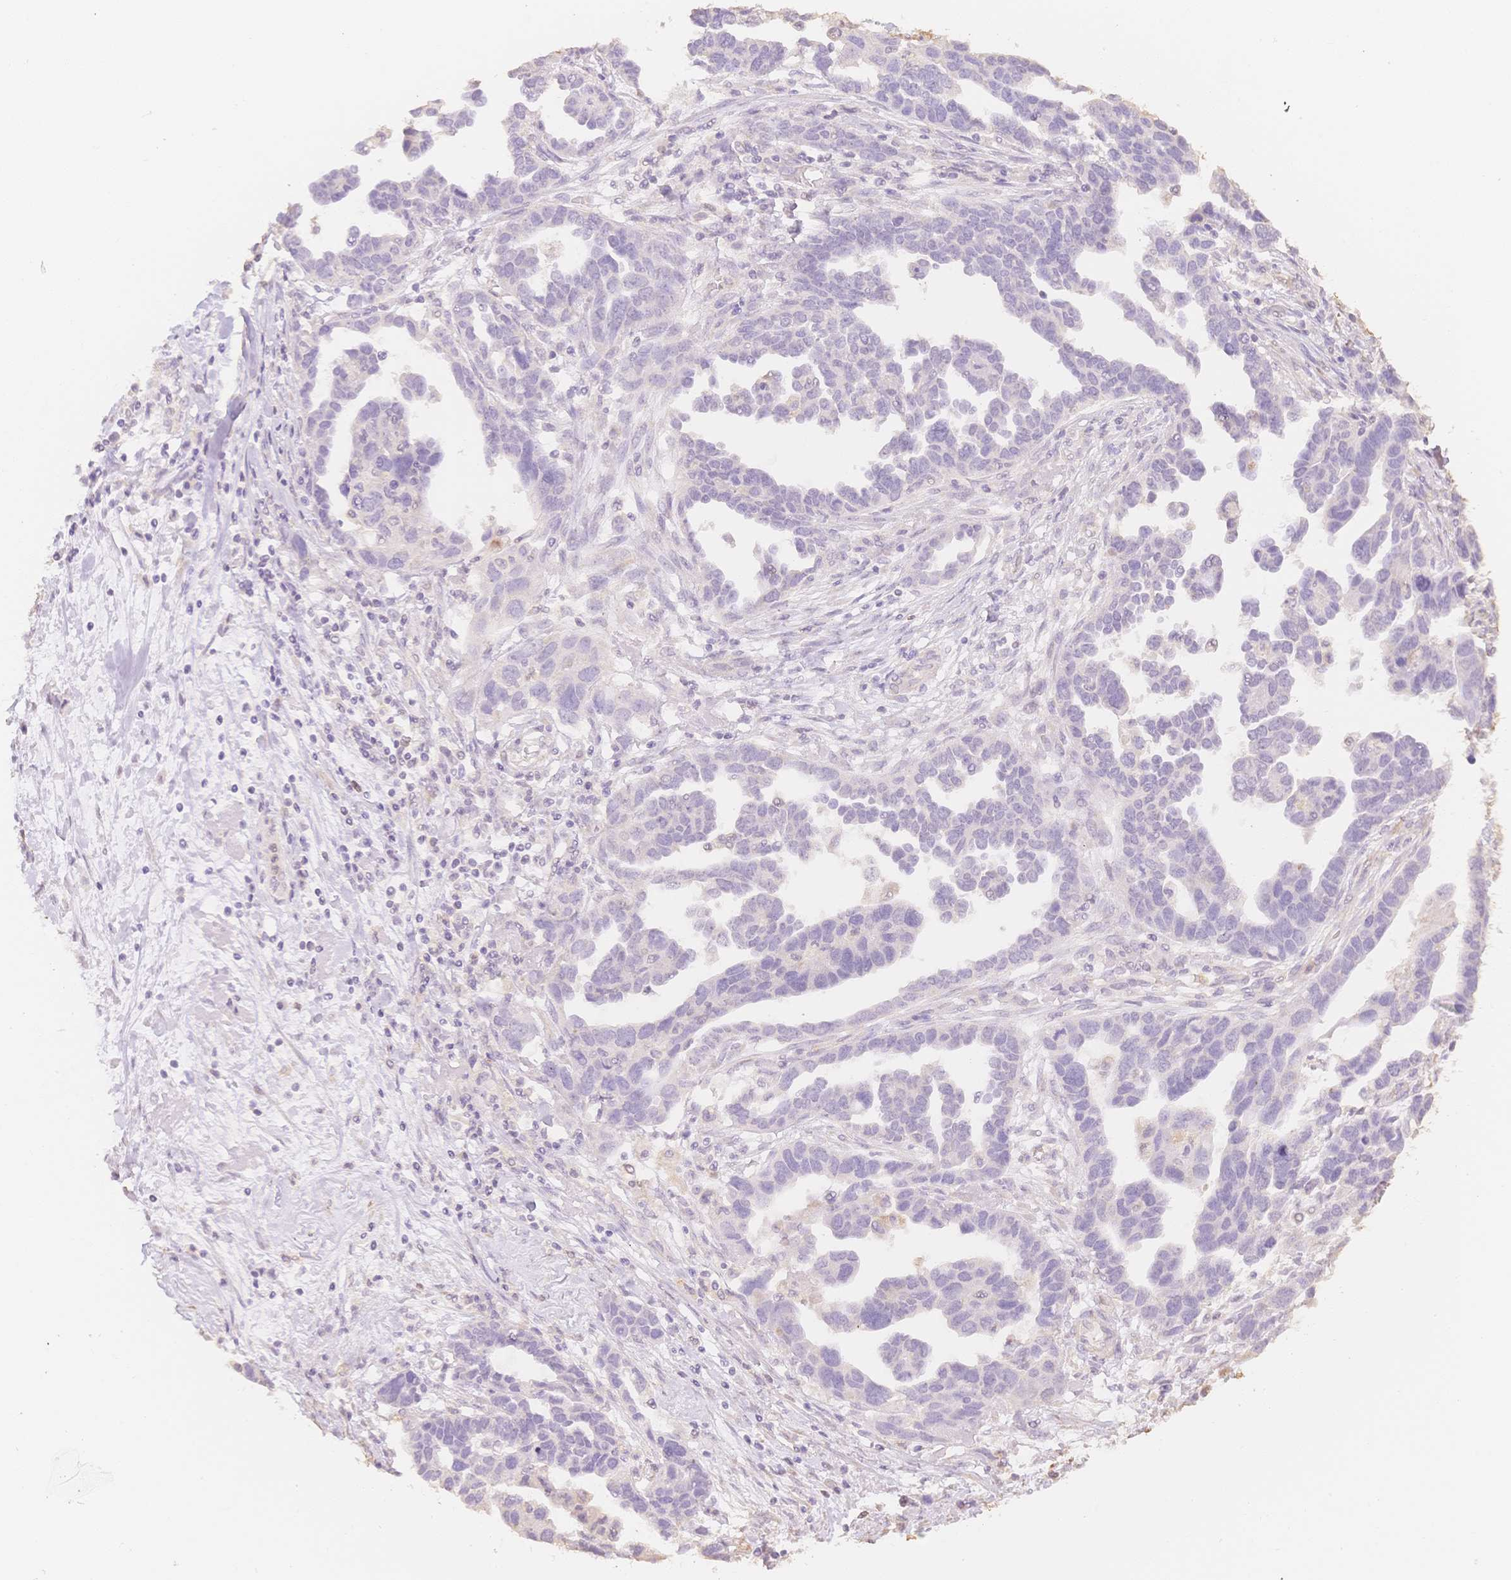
{"staining": {"intensity": "negative", "quantity": "none", "location": "none"}, "tissue": "ovarian cancer", "cell_type": "Tumor cells", "image_type": "cancer", "snomed": [{"axis": "morphology", "description": "Cystadenocarcinoma, serous, NOS"}, {"axis": "topography", "description": "Ovary"}], "caption": "The immunohistochemistry histopathology image has no significant expression in tumor cells of serous cystadenocarcinoma (ovarian) tissue. Nuclei are stained in blue.", "gene": "MBOAT7", "patient": {"sex": "female", "age": 54}}